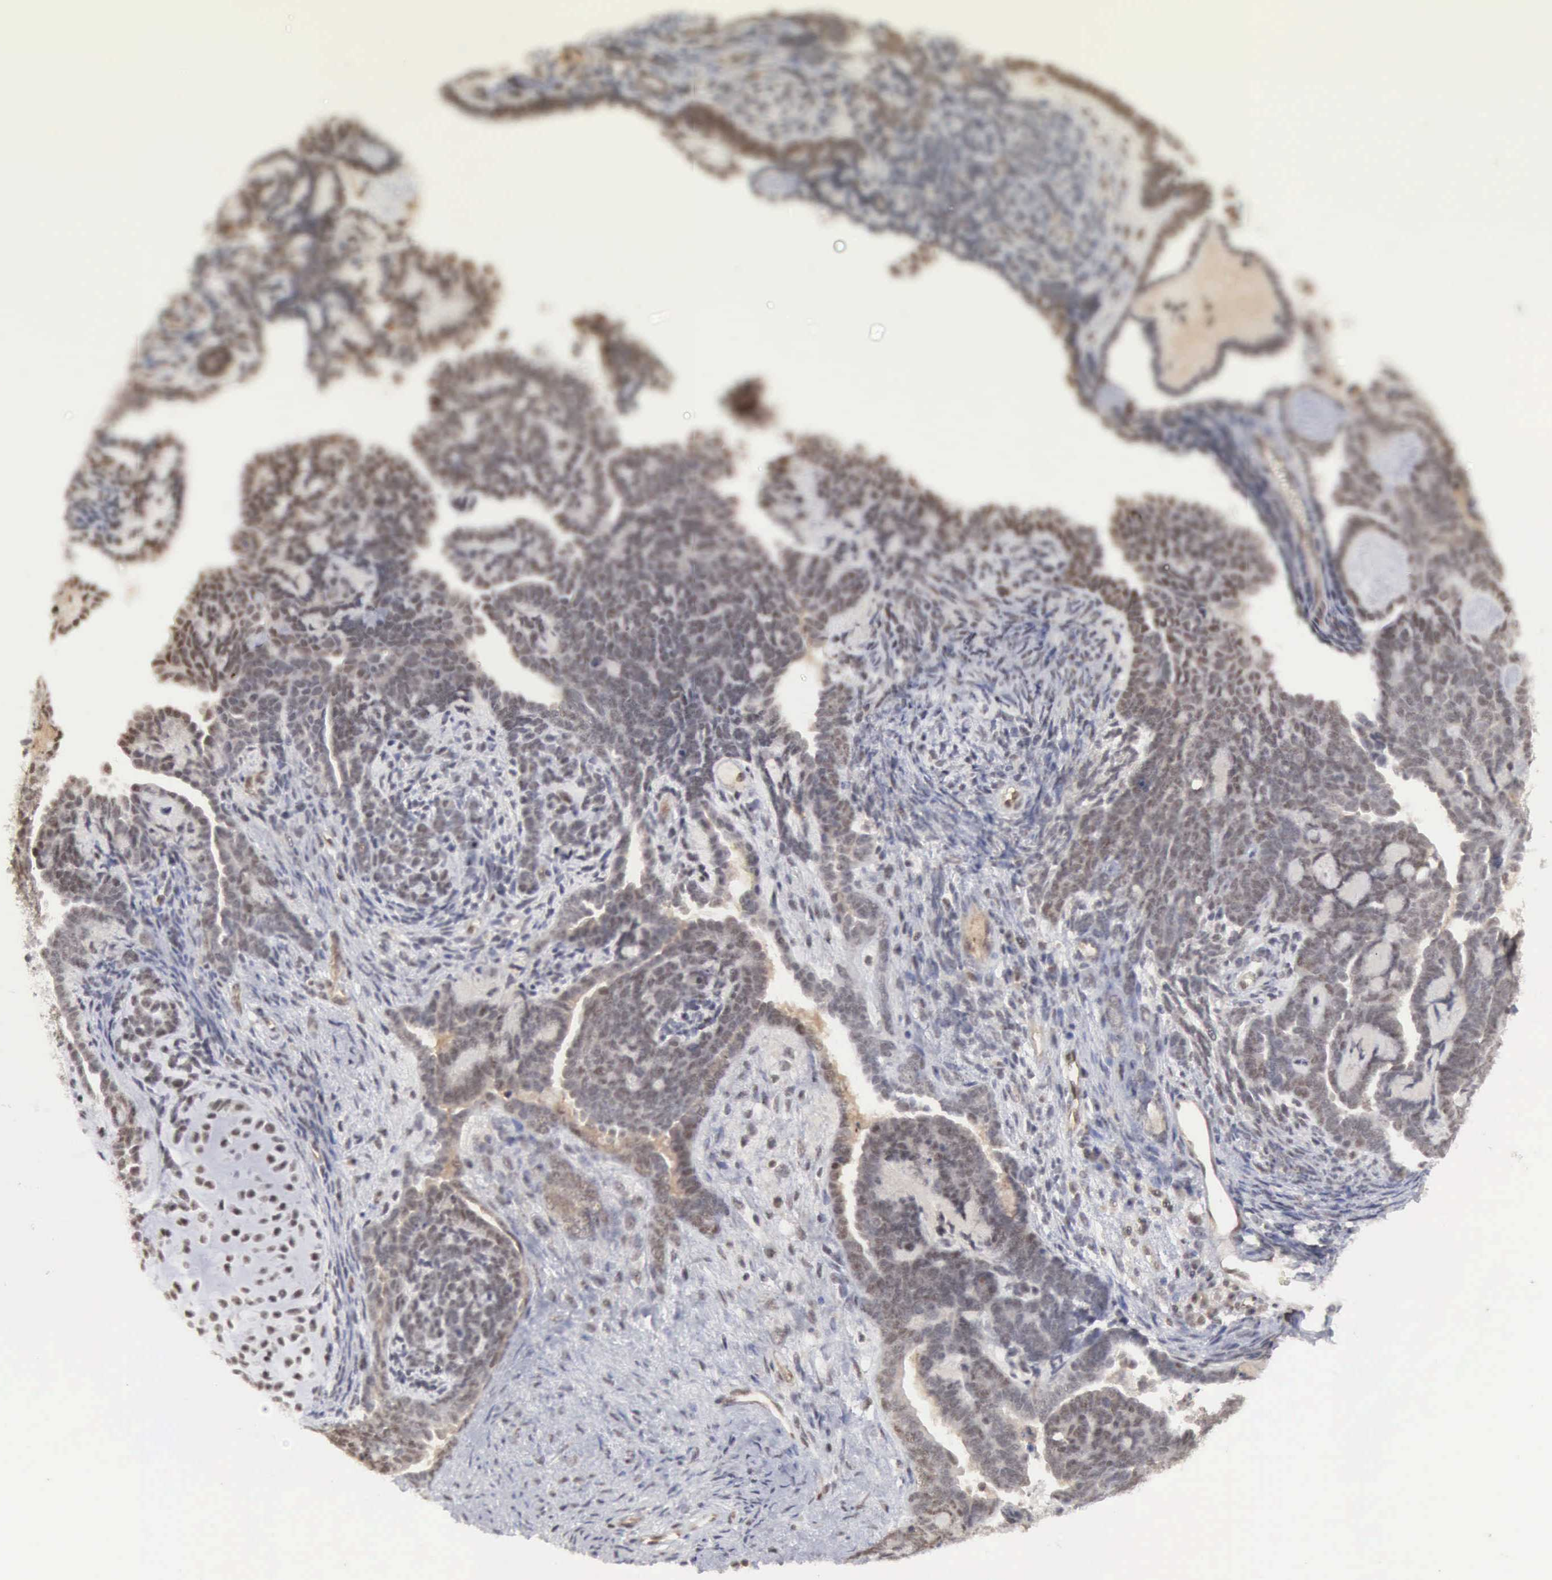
{"staining": {"intensity": "weak", "quantity": "25%-75%", "location": "cytoplasmic/membranous"}, "tissue": "endometrial cancer", "cell_type": "Tumor cells", "image_type": "cancer", "snomed": [{"axis": "morphology", "description": "Neoplasm, malignant, NOS"}, {"axis": "topography", "description": "Endometrium"}], "caption": "Immunohistochemistry (IHC) histopathology image of human endometrial cancer stained for a protein (brown), which exhibits low levels of weak cytoplasmic/membranous positivity in about 25%-75% of tumor cells.", "gene": "CDKN2A", "patient": {"sex": "female", "age": 74}}